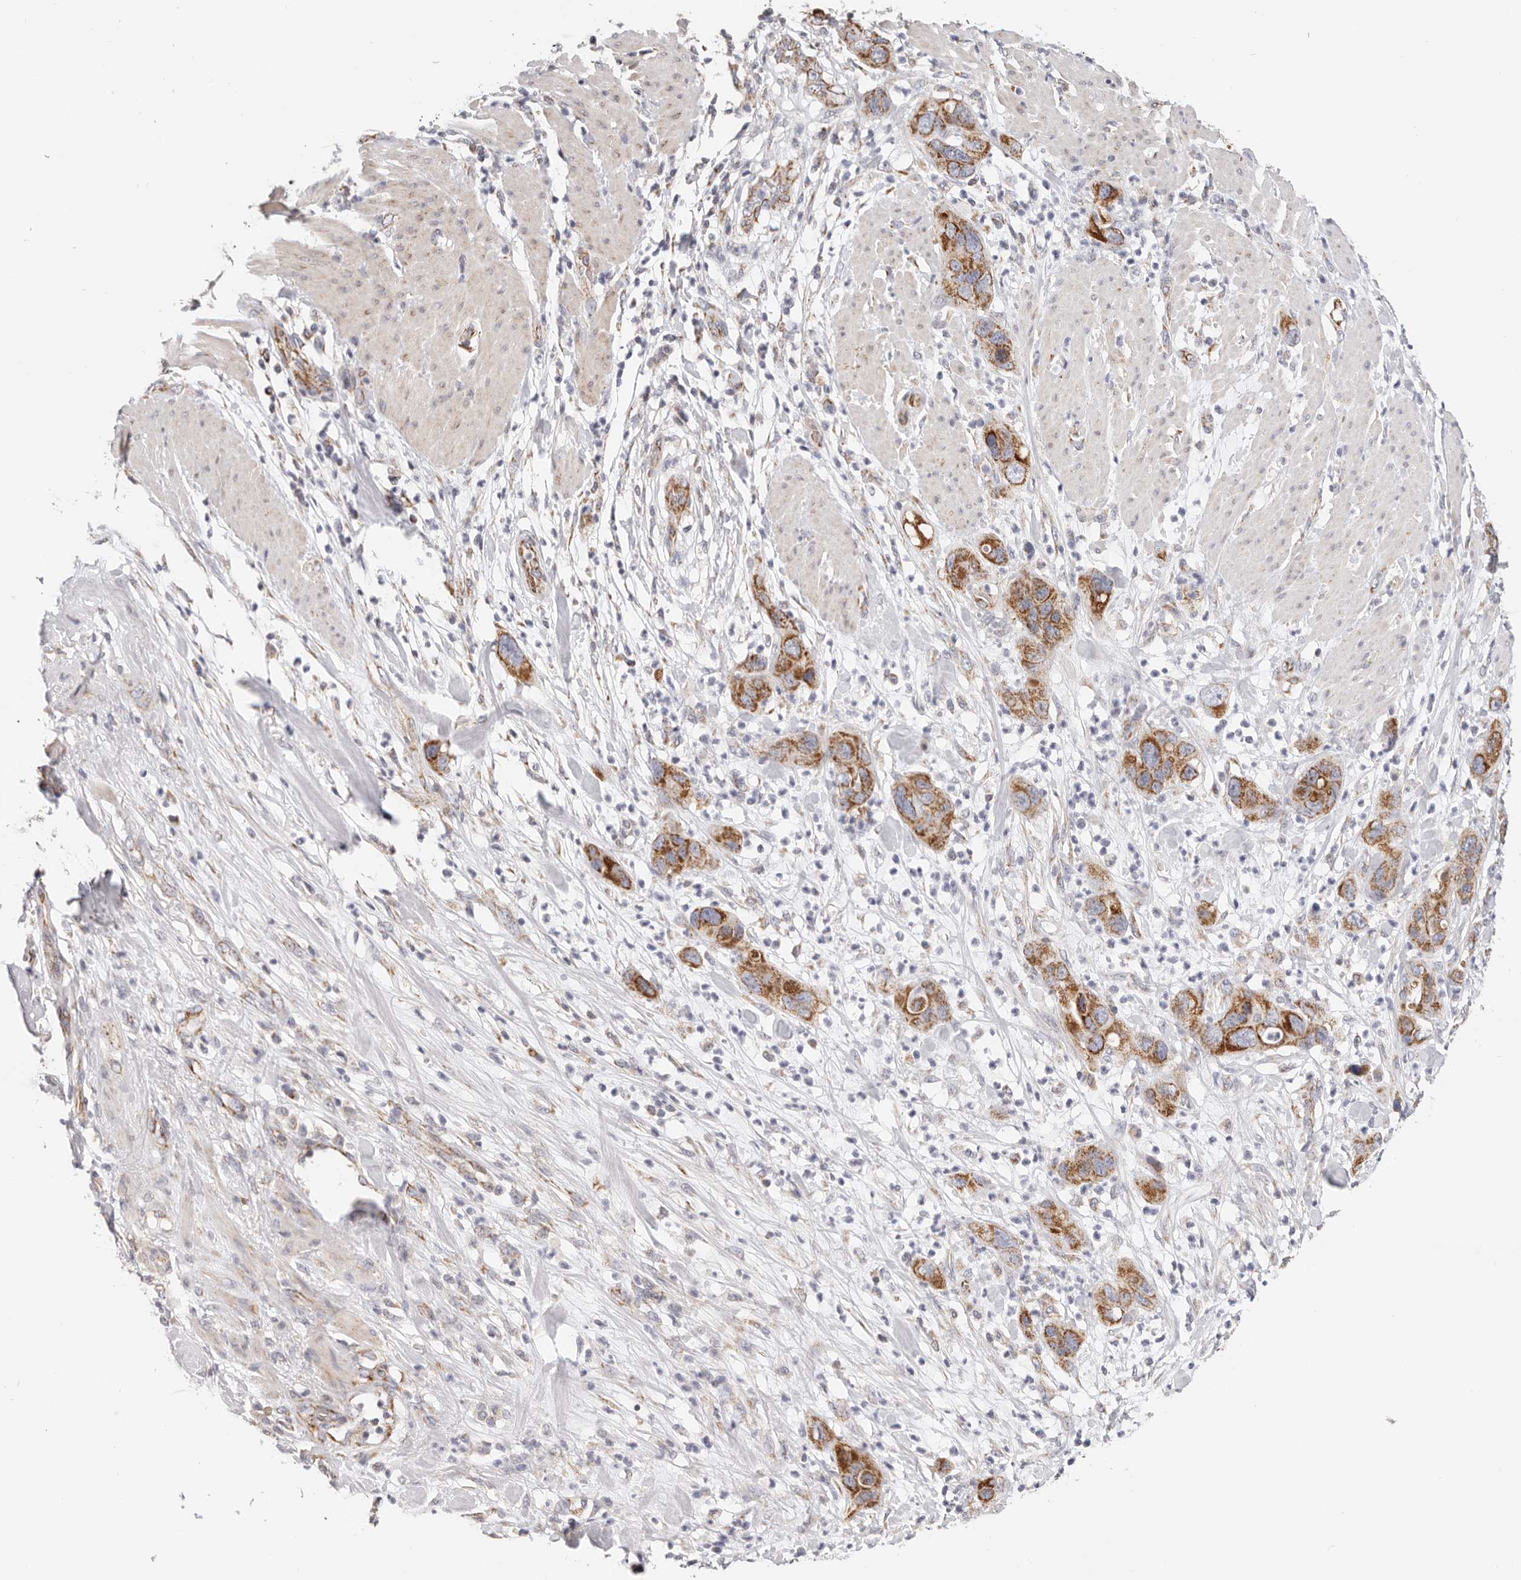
{"staining": {"intensity": "strong", "quantity": "25%-75%", "location": "cytoplasmic/membranous"}, "tissue": "pancreatic cancer", "cell_type": "Tumor cells", "image_type": "cancer", "snomed": [{"axis": "morphology", "description": "Adenocarcinoma, NOS"}, {"axis": "topography", "description": "Pancreas"}], "caption": "The photomicrograph displays staining of pancreatic adenocarcinoma, revealing strong cytoplasmic/membranous protein positivity (brown color) within tumor cells.", "gene": "AFDN", "patient": {"sex": "female", "age": 71}}